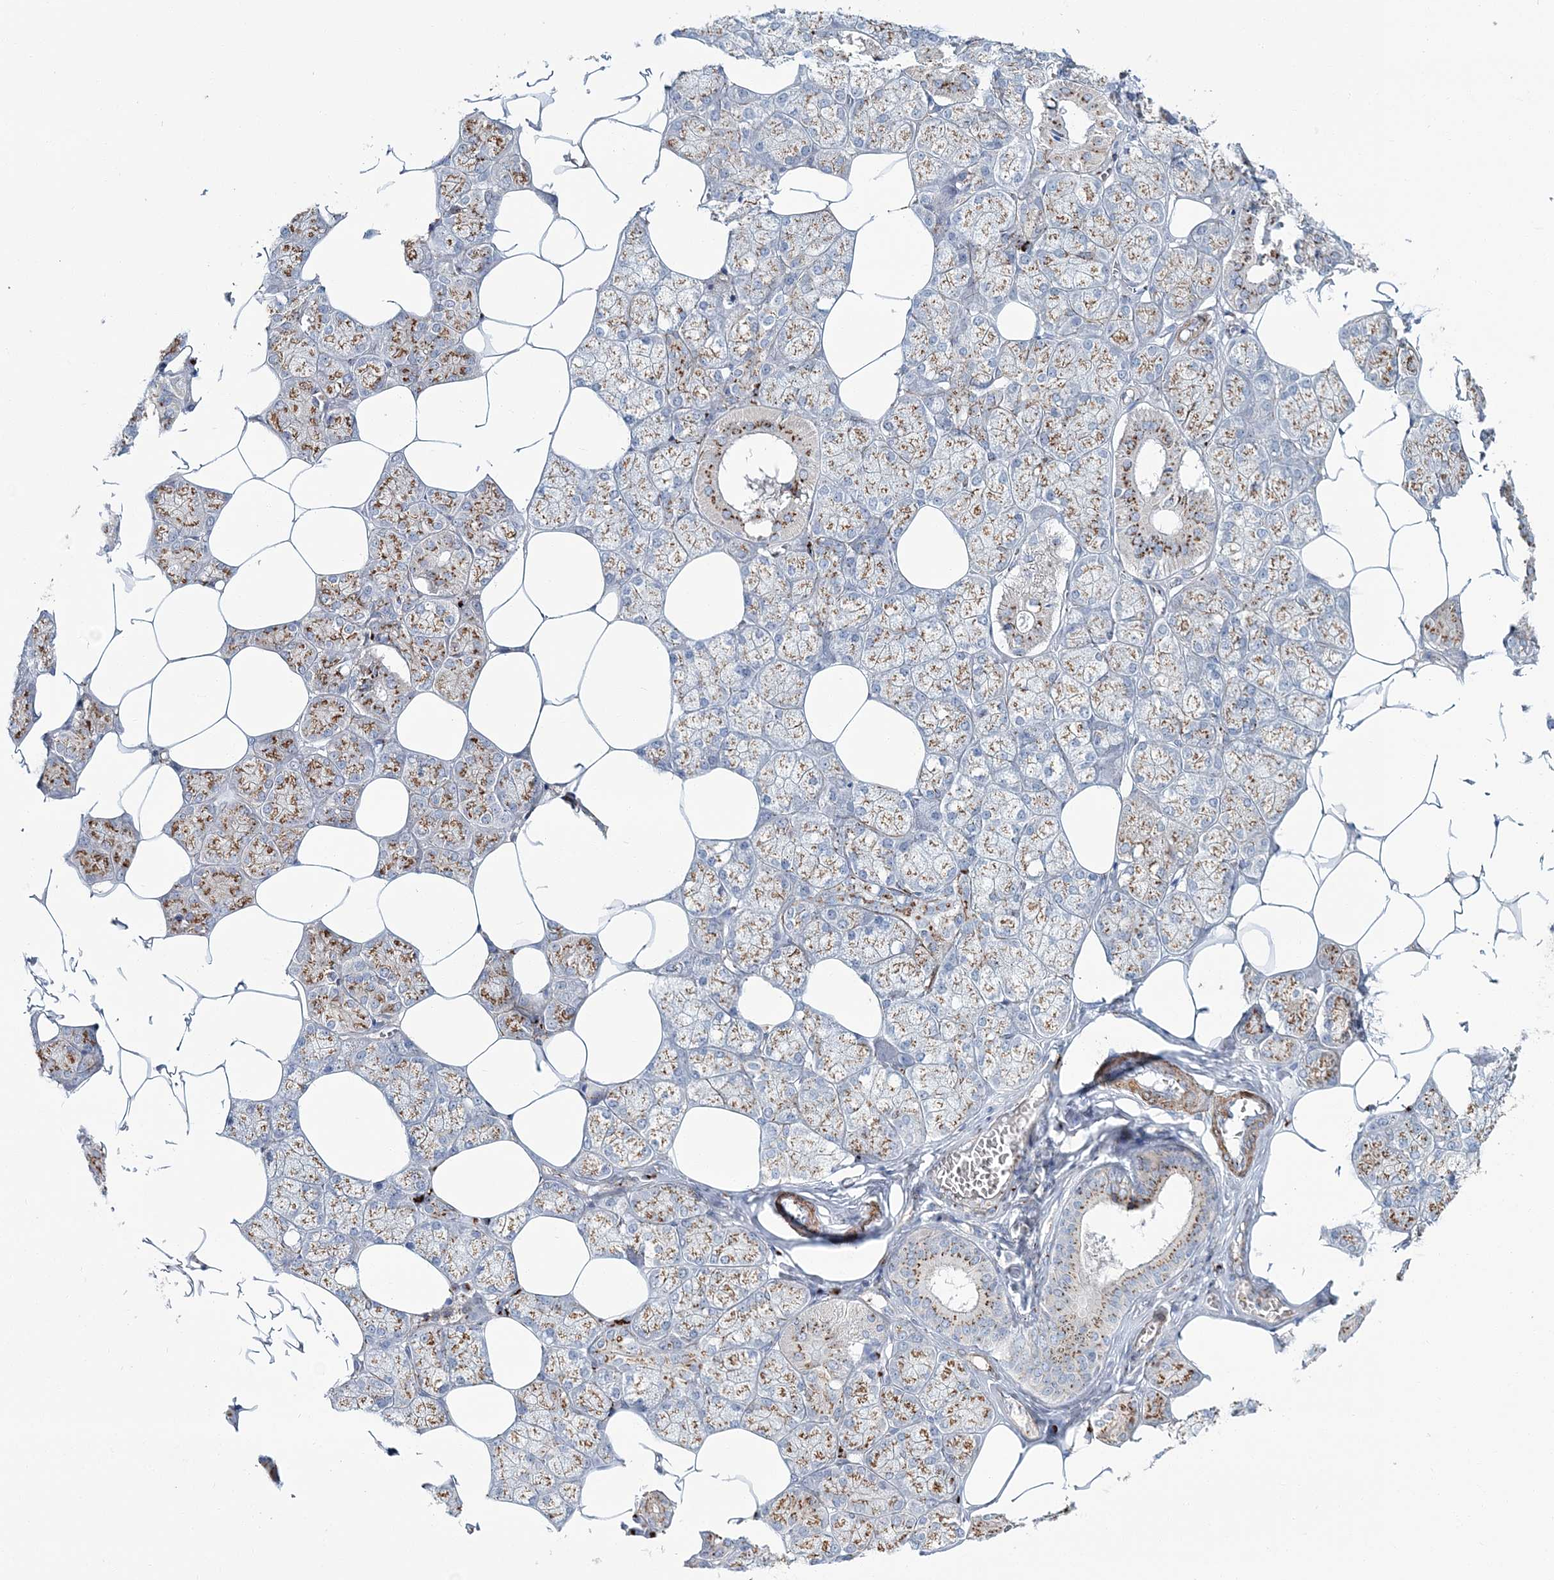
{"staining": {"intensity": "moderate", "quantity": ">75%", "location": "cytoplasmic/membranous"}, "tissue": "salivary gland", "cell_type": "Glandular cells", "image_type": "normal", "snomed": [{"axis": "morphology", "description": "Normal tissue, NOS"}, {"axis": "topography", "description": "Salivary gland"}], "caption": "Moderate cytoplasmic/membranous protein staining is identified in about >75% of glandular cells in salivary gland.", "gene": "MAN1A2", "patient": {"sex": "male", "age": 62}}